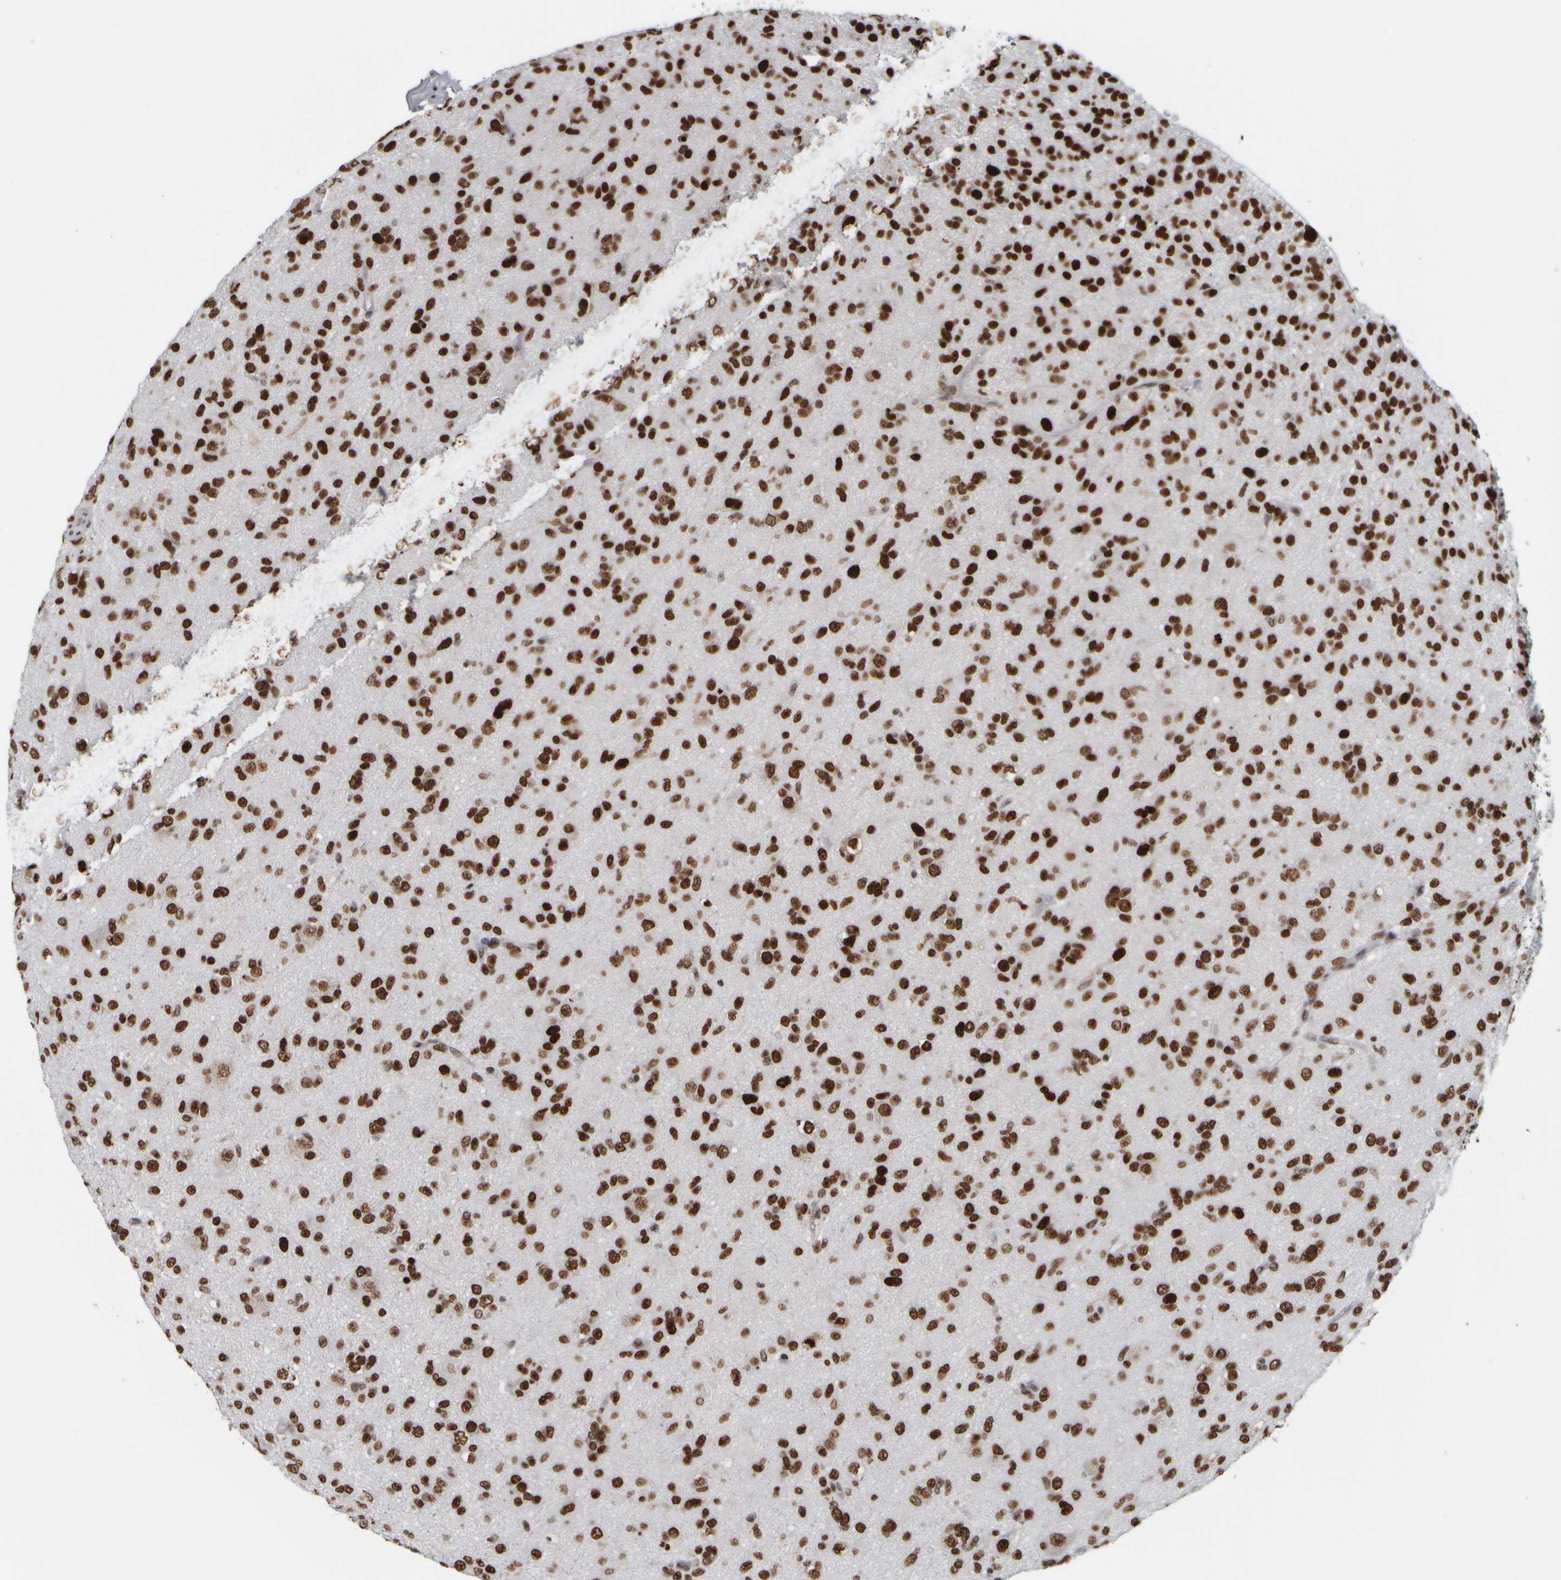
{"staining": {"intensity": "strong", "quantity": ">75%", "location": "nuclear"}, "tissue": "glioma", "cell_type": "Tumor cells", "image_type": "cancer", "snomed": [{"axis": "morphology", "description": "Glioma, malignant, Low grade"}, {"axis": "topography", "description": "Brain"}], "caption": "High-power microscopy captured an immunohistochemistry image of malignant low-grade glioma, revealing strong nuclear expression in approximately >75% of tumor cells. Immunohistochemistry (ihc) stains the protein of interest in brown and the nuclei are stained blue.", "gene": "TOP2B", "patient": {"sex": "male", "age": 65}}